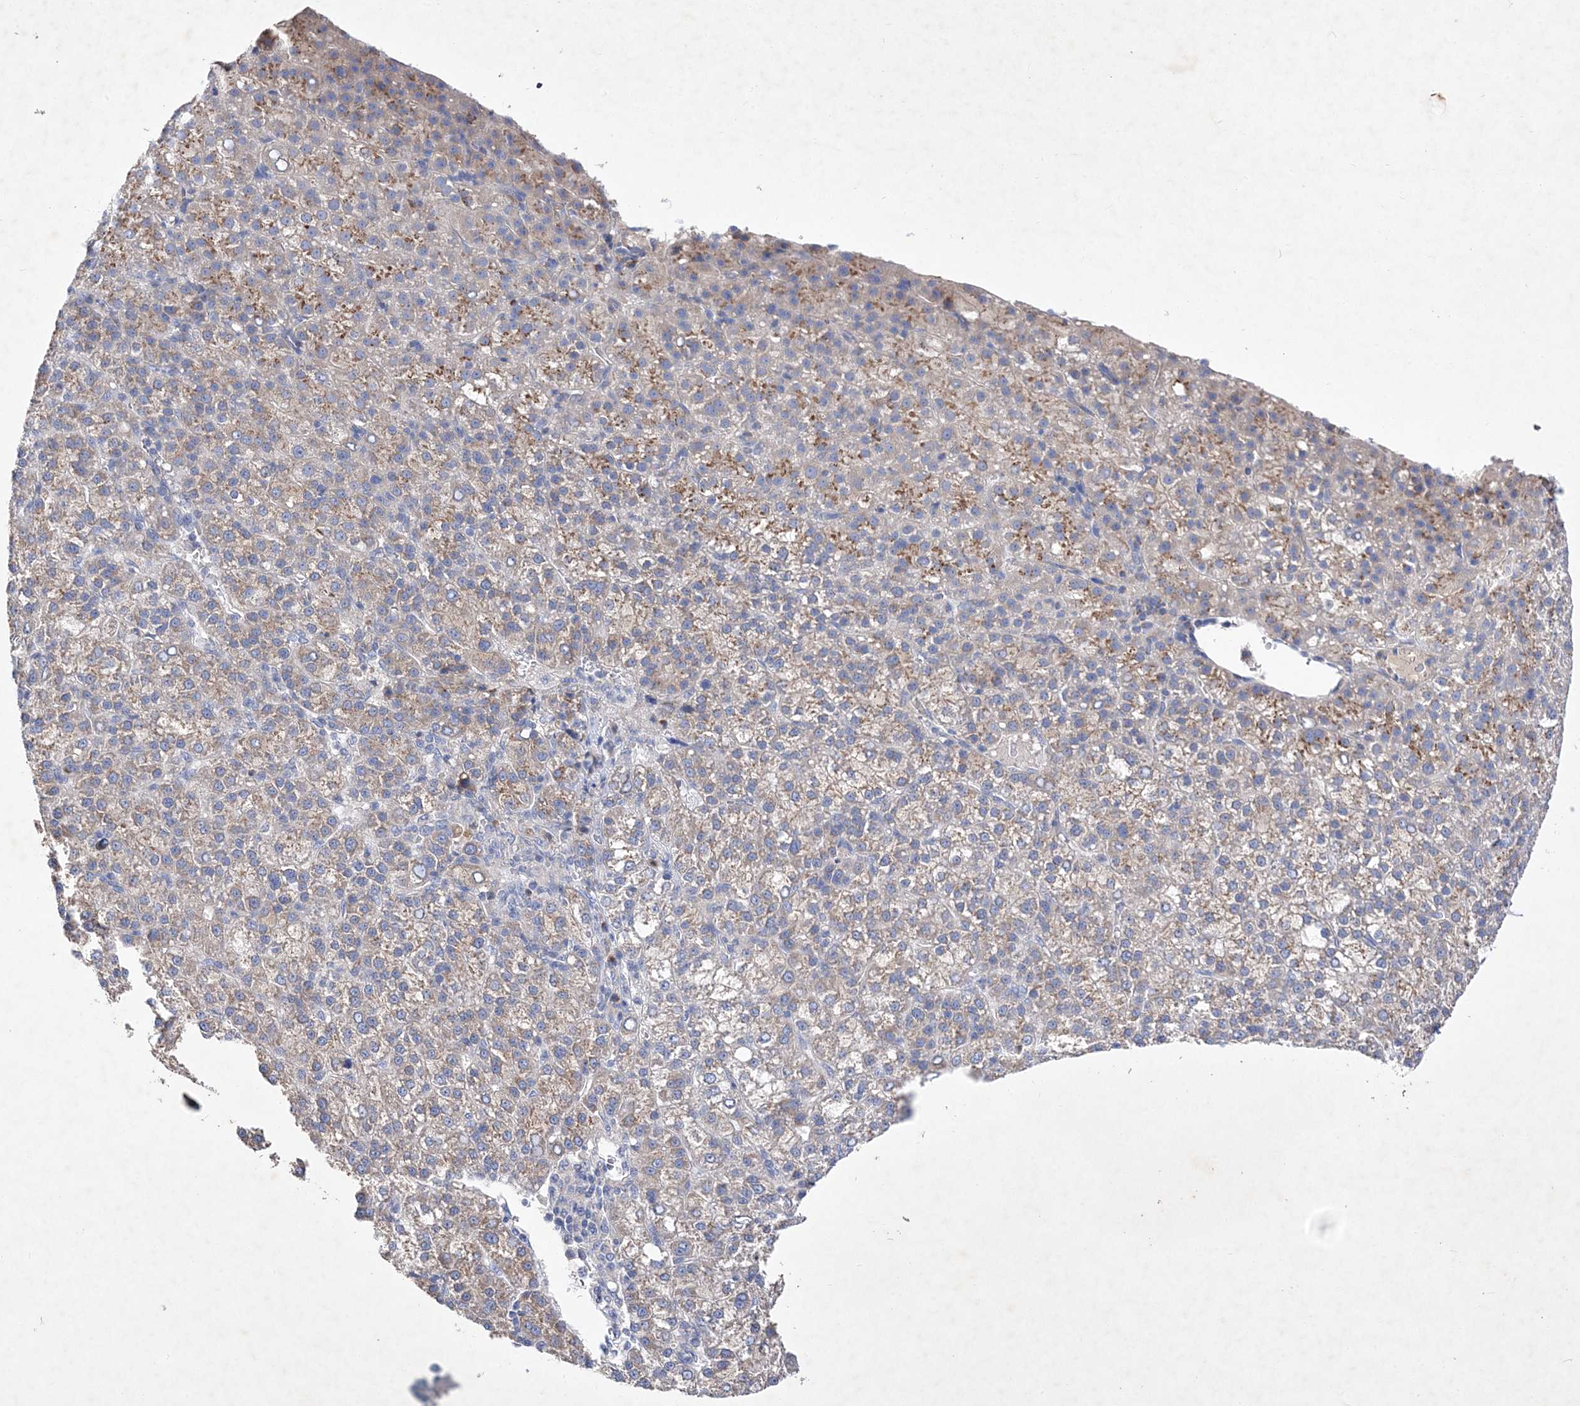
{"staining": {"intensity": "weak", "quantity": "25%-75%", "location": "cytoplasmic/membranous"}, "tissue": "liver cancer", "cell_type": "Tumor cells", "image_type": "cancer", "snomed": [{"axis": "morphology", "description": "Carcinoma, Hepatocellular, NOS"}, {"axis": "topography", "description": "Liver"}], "caption": "Immunohistochemical staining of liver cancer shows weak cytoplasmic/membranous protein staining in approximately 25%-75% of tumor cells.", "gene": "METTL8", "patient": {"sex": "female", "age": 58}}